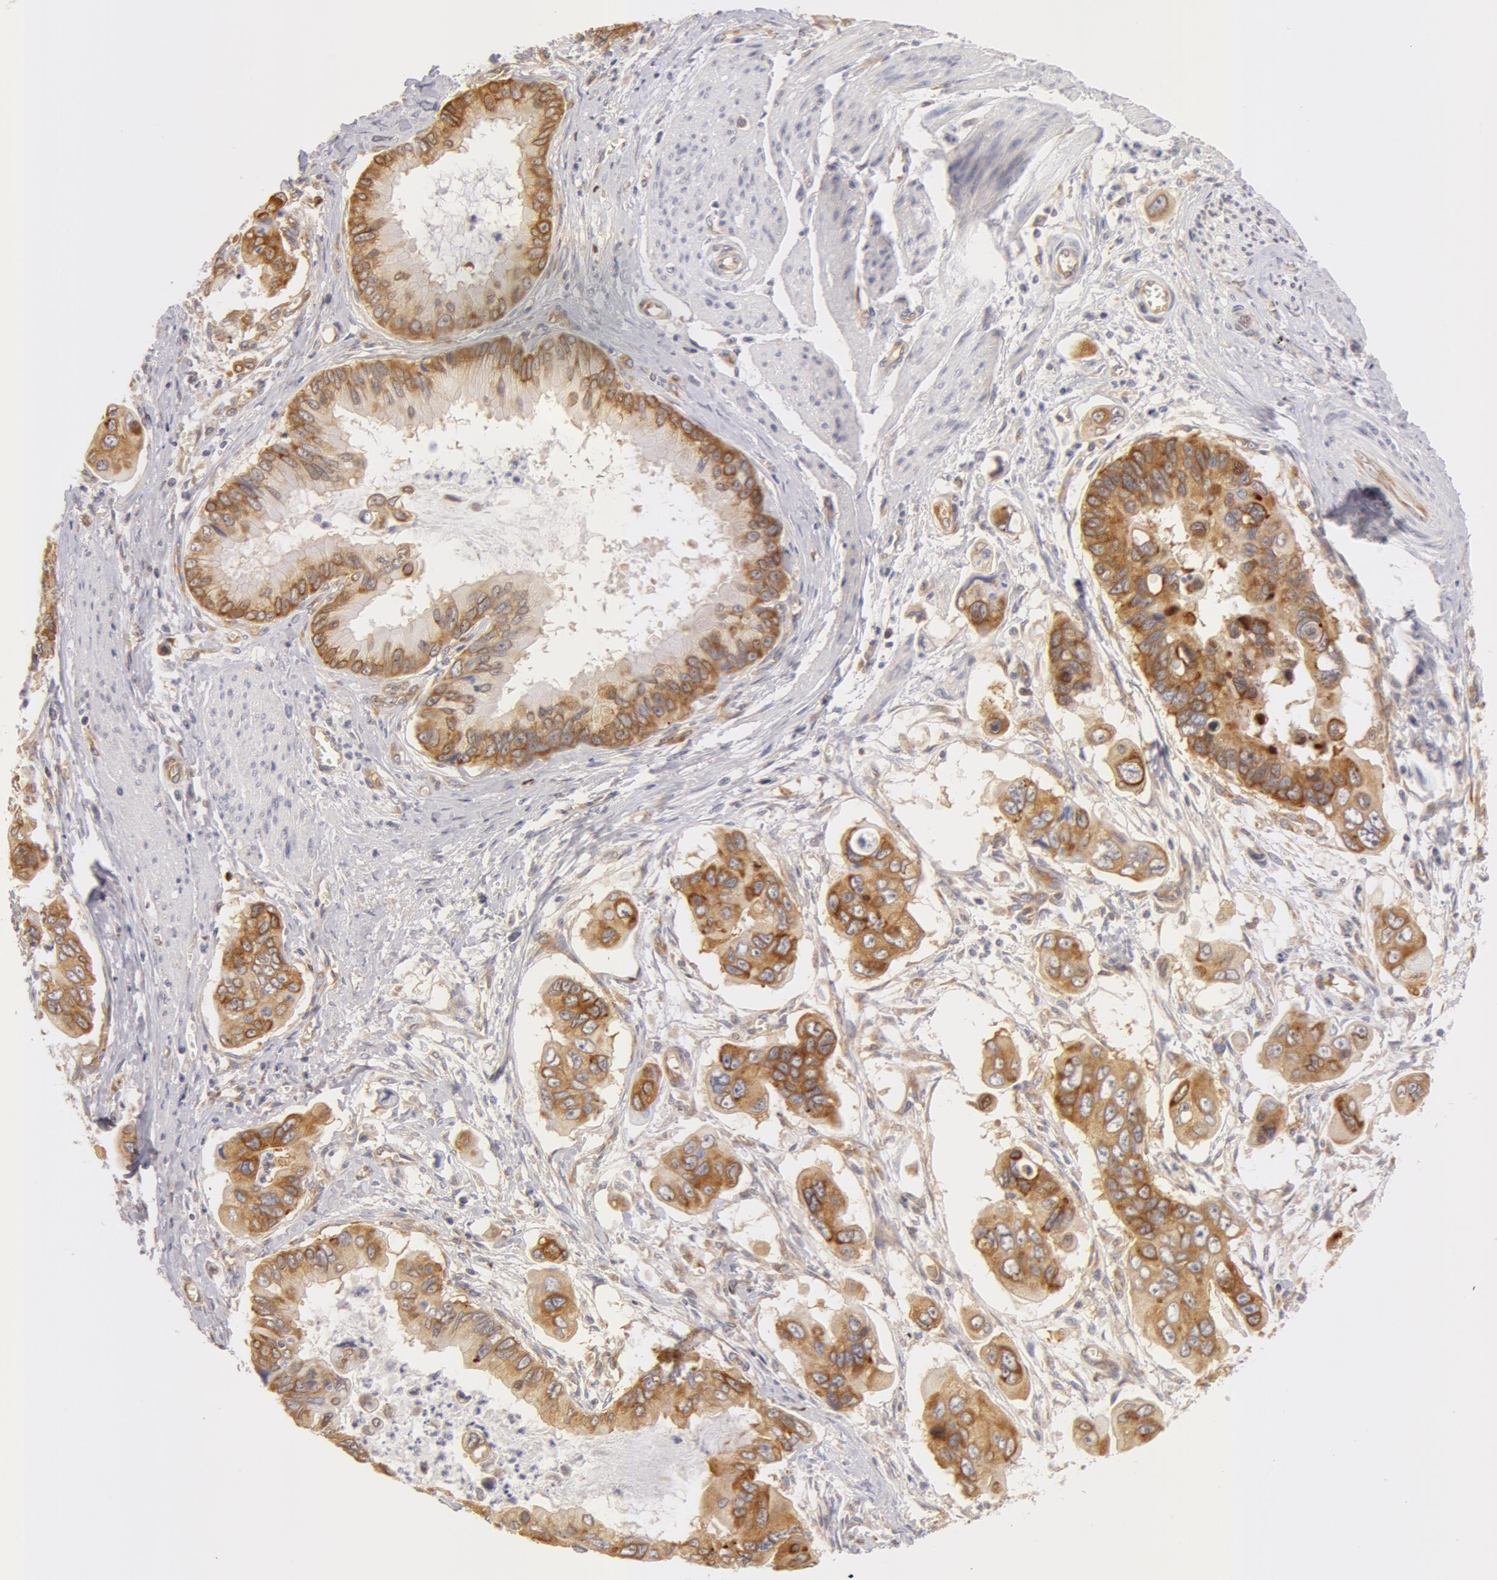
{"staining": {"intensity": "weak", "quantity": ">75%", "location": "cytoplasmic/membranous"}, "tissue": "stomach cancer", "cell_type": "Tumor cells", "image_type": "cancer", "snomed": [{"axis": "morphology", "description": "Adenocarcinoma, NOS"}, {"axis": "topography", "description": "Stomach, upper"}], "caption": "Stomach cancer stained for a protein displays weak cytoplasmic/membranous positivity in tumor cells.", "gene": "DDX3Y", "patient": {"sex": "male", "age": 80}}